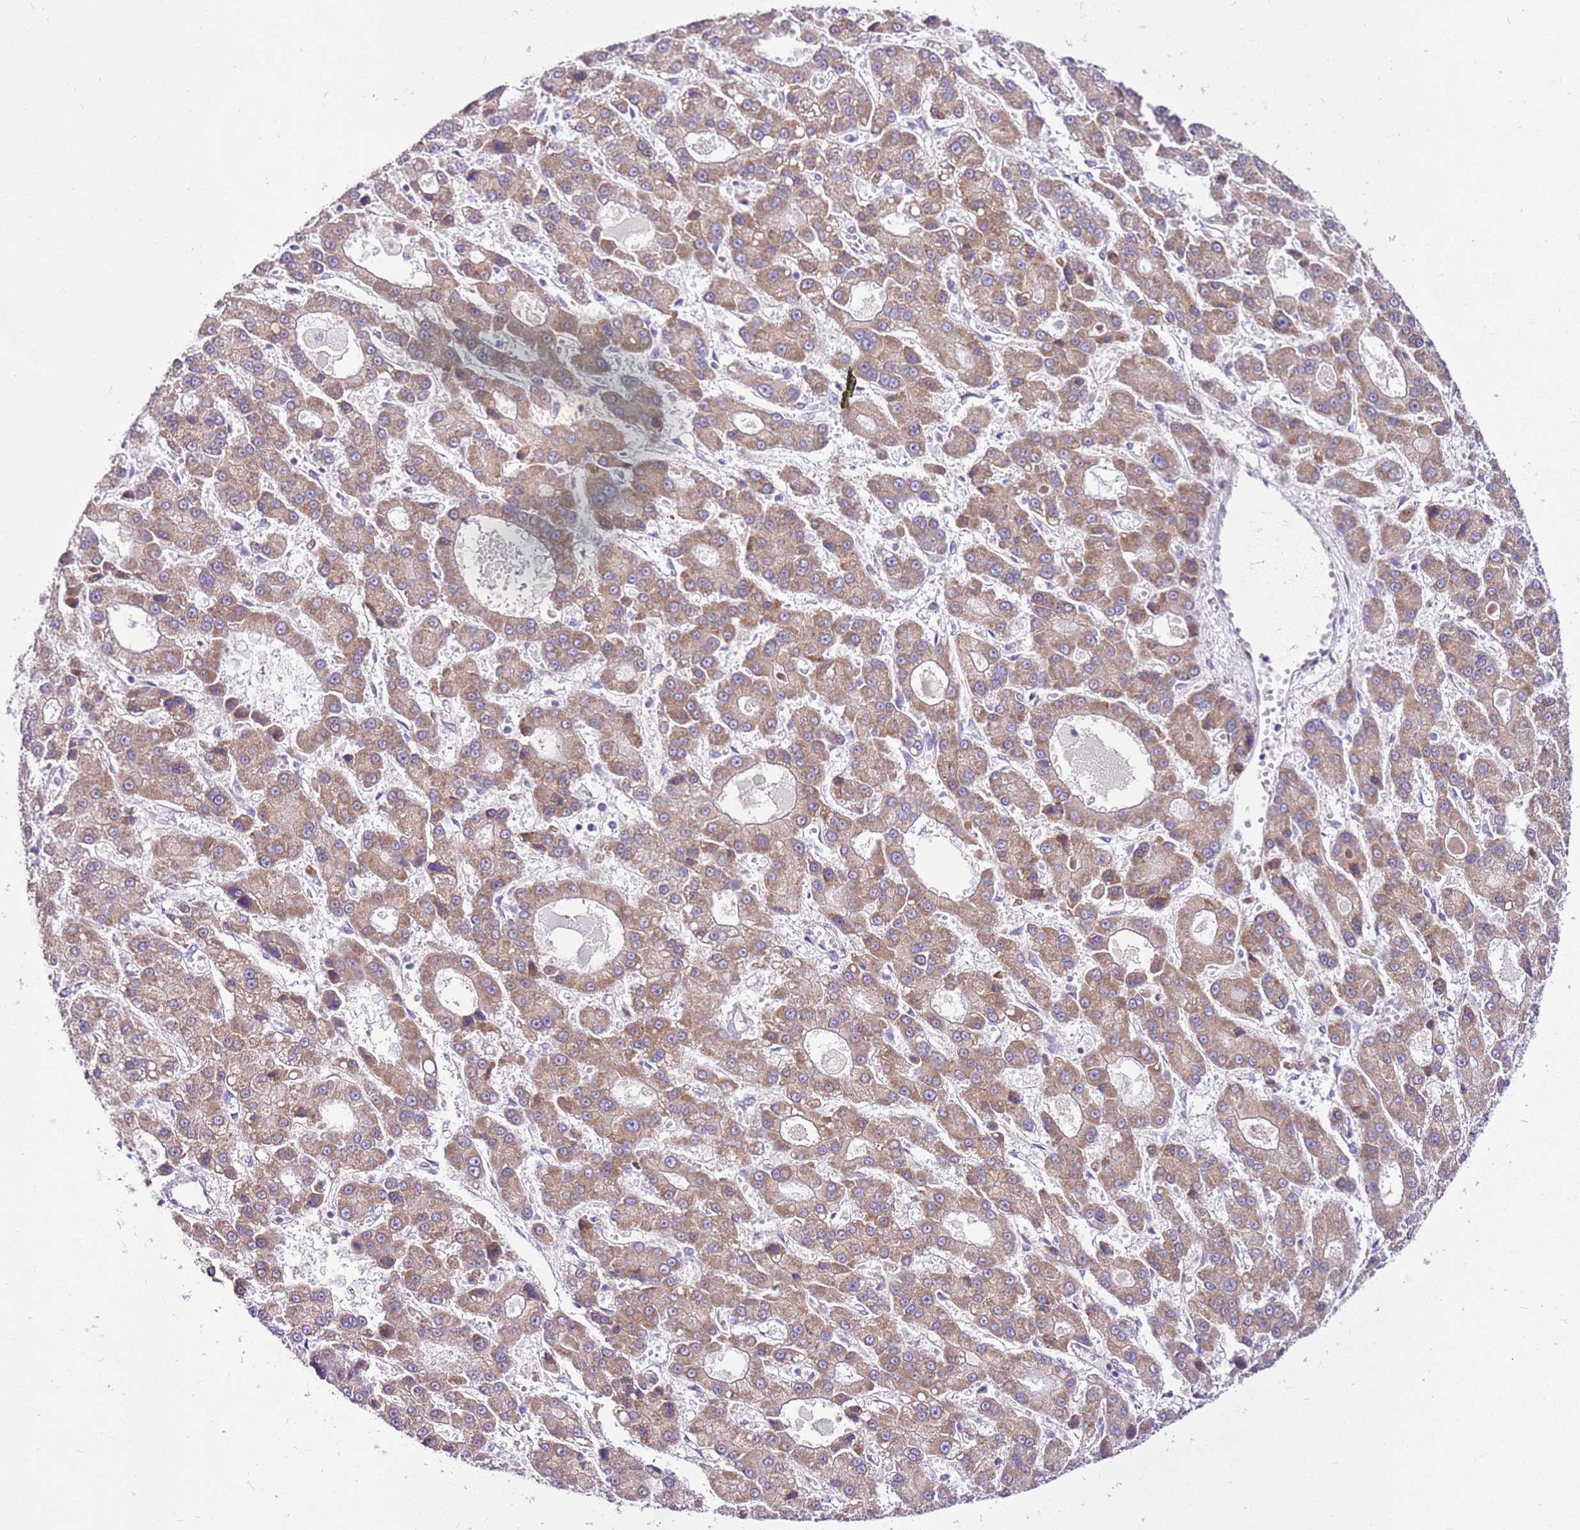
{"staining": {"intensity": "moderate", "quantity": ">75%", "location": "cytoplasmic/membranous"}, "tissue": "liver cancer", "cell_type": "Tumor cells", "image_type": "cancer", "snomed": [{"axis": "morphology", "description": "Carcinoma, Hepatocellular, NOS"}, {"axis": "topography", "description": "Liver"}], "caption": "Immunohistochemistry histopathology image of neoplastic tissue: human hepatocellular carcinoma (liver) stained using immunohistochemistry (IHC) reveals medium levels of moderate protein expression localized specifically in the cytoplasmic/membranous of tumor cells, appearing as a cytoplasmic/membranous brown color.", "gene": "MRPL36", "patient": {"sex": "male", "age": 70}}